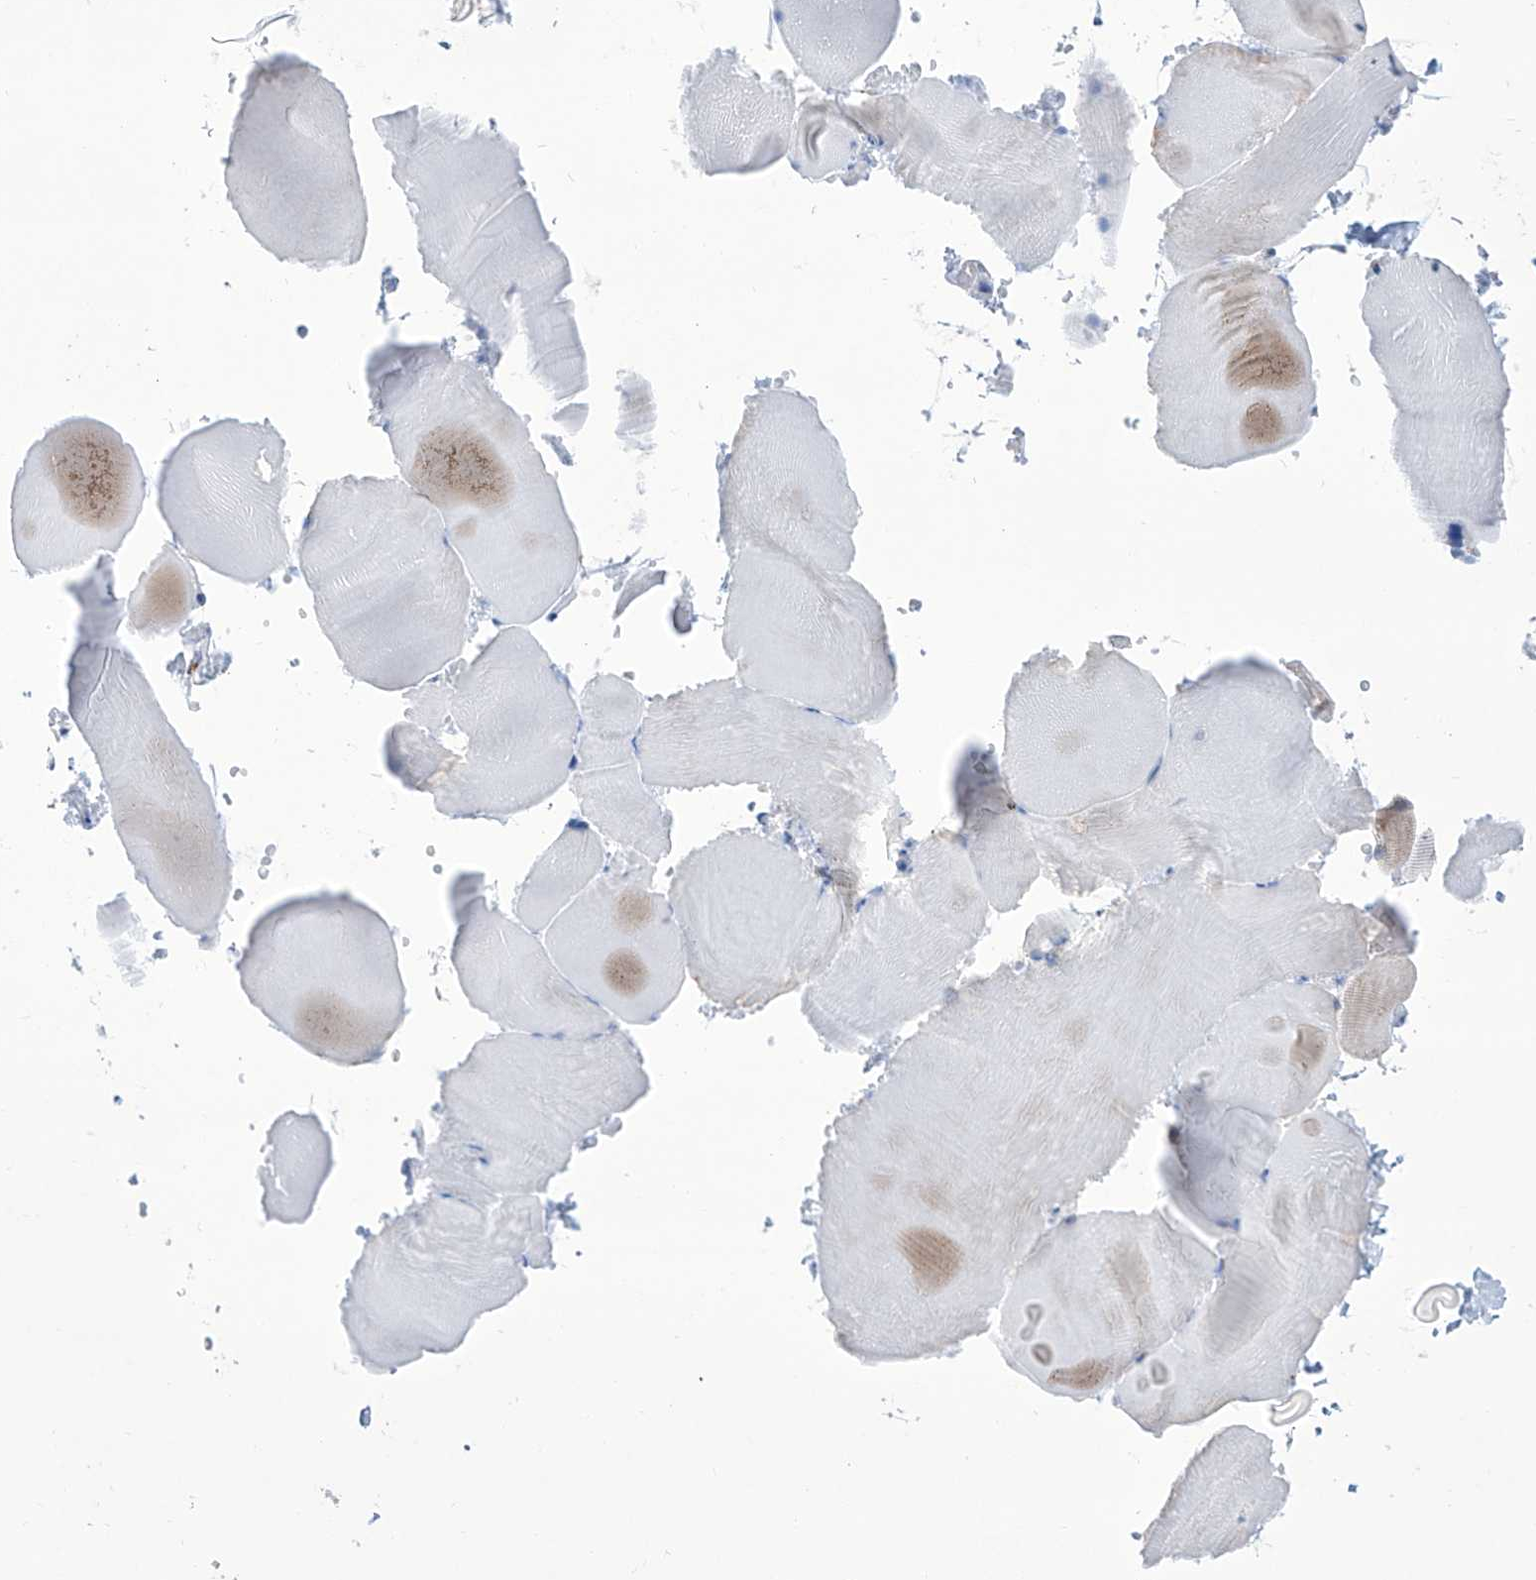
{"staining": {"intensity": "negative", "quantity": "none", "location": "none"}, "tissue": "skeletal muscle", "cell_type": "Myocytes", "image_type": "normal", "snomed": [{"axis": "morphology", "description": "Normal tissue, NOS"}, {"axis": "topography", "description": "Skeletal muscle"}, {"axis": "topography", "description": "Parathyroid gland"}], "caption": "The immunohistochemistry (IHC) micrograph has no significant expression in myocytes of skeletal muscle.", "gene": "ALDH6A1", "patient": {"sex": "female", "age": 37}}